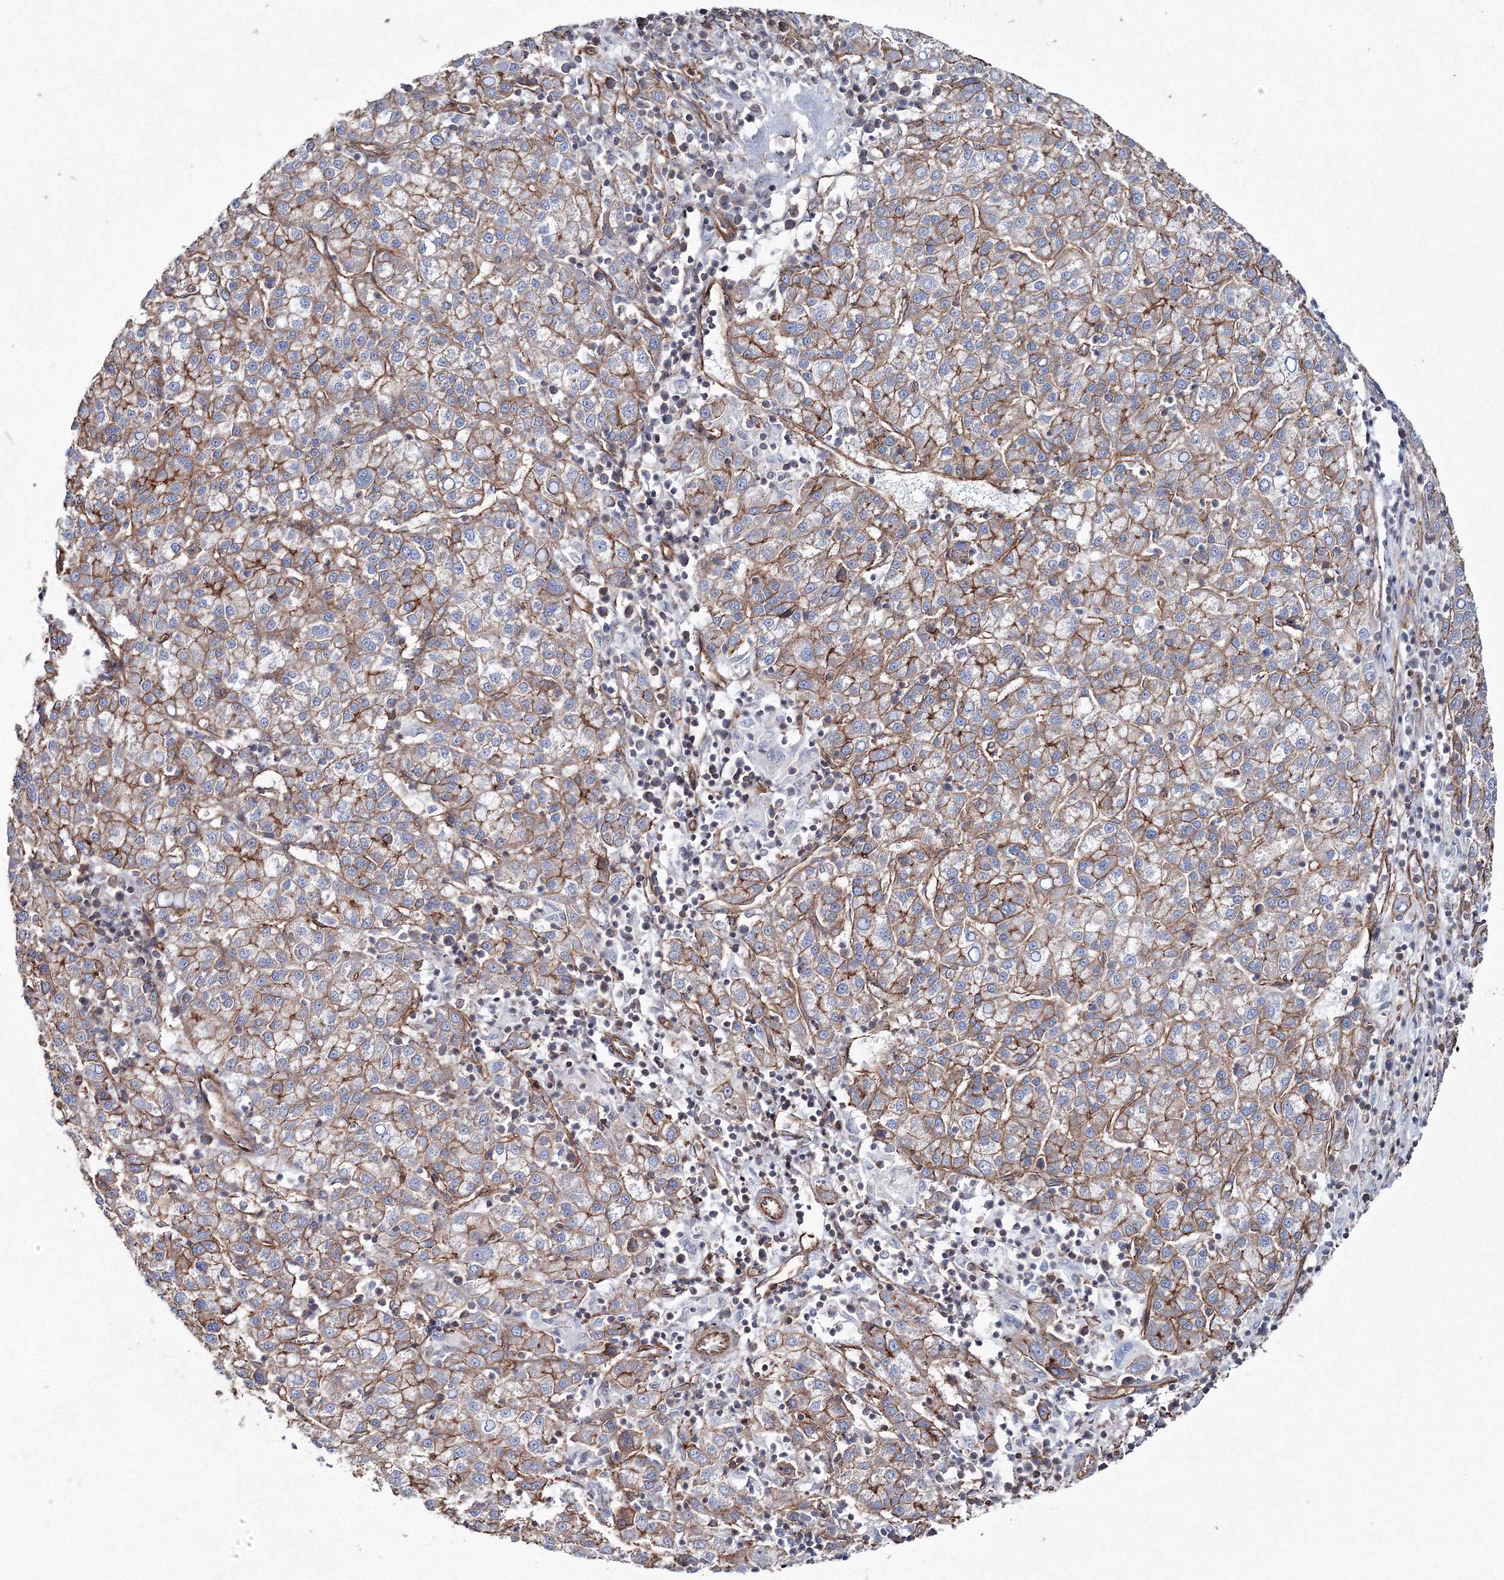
{"staining": {"intensity": "moderate", "quantity": ">75%", "location": "cytoplasmic/membranous"}, "tissue": "liver cancer", "cell_type": "Tumor cells", "image_type": "cancer", "snomed": [{"axis": "morphology", "description": "Carcinoma, Hepatocellular, NOS"}, {"axis": "topography", "description": "Liver"}], "caption": "A histopathology image of liver cancer (hepatocellular carcinoma) stained for a protein reveals moderate cytoplasmic/membranous brown staining in tumor cells.", "gene": "ANKRD37", "patient": {"sex": "female", "age": 58}}